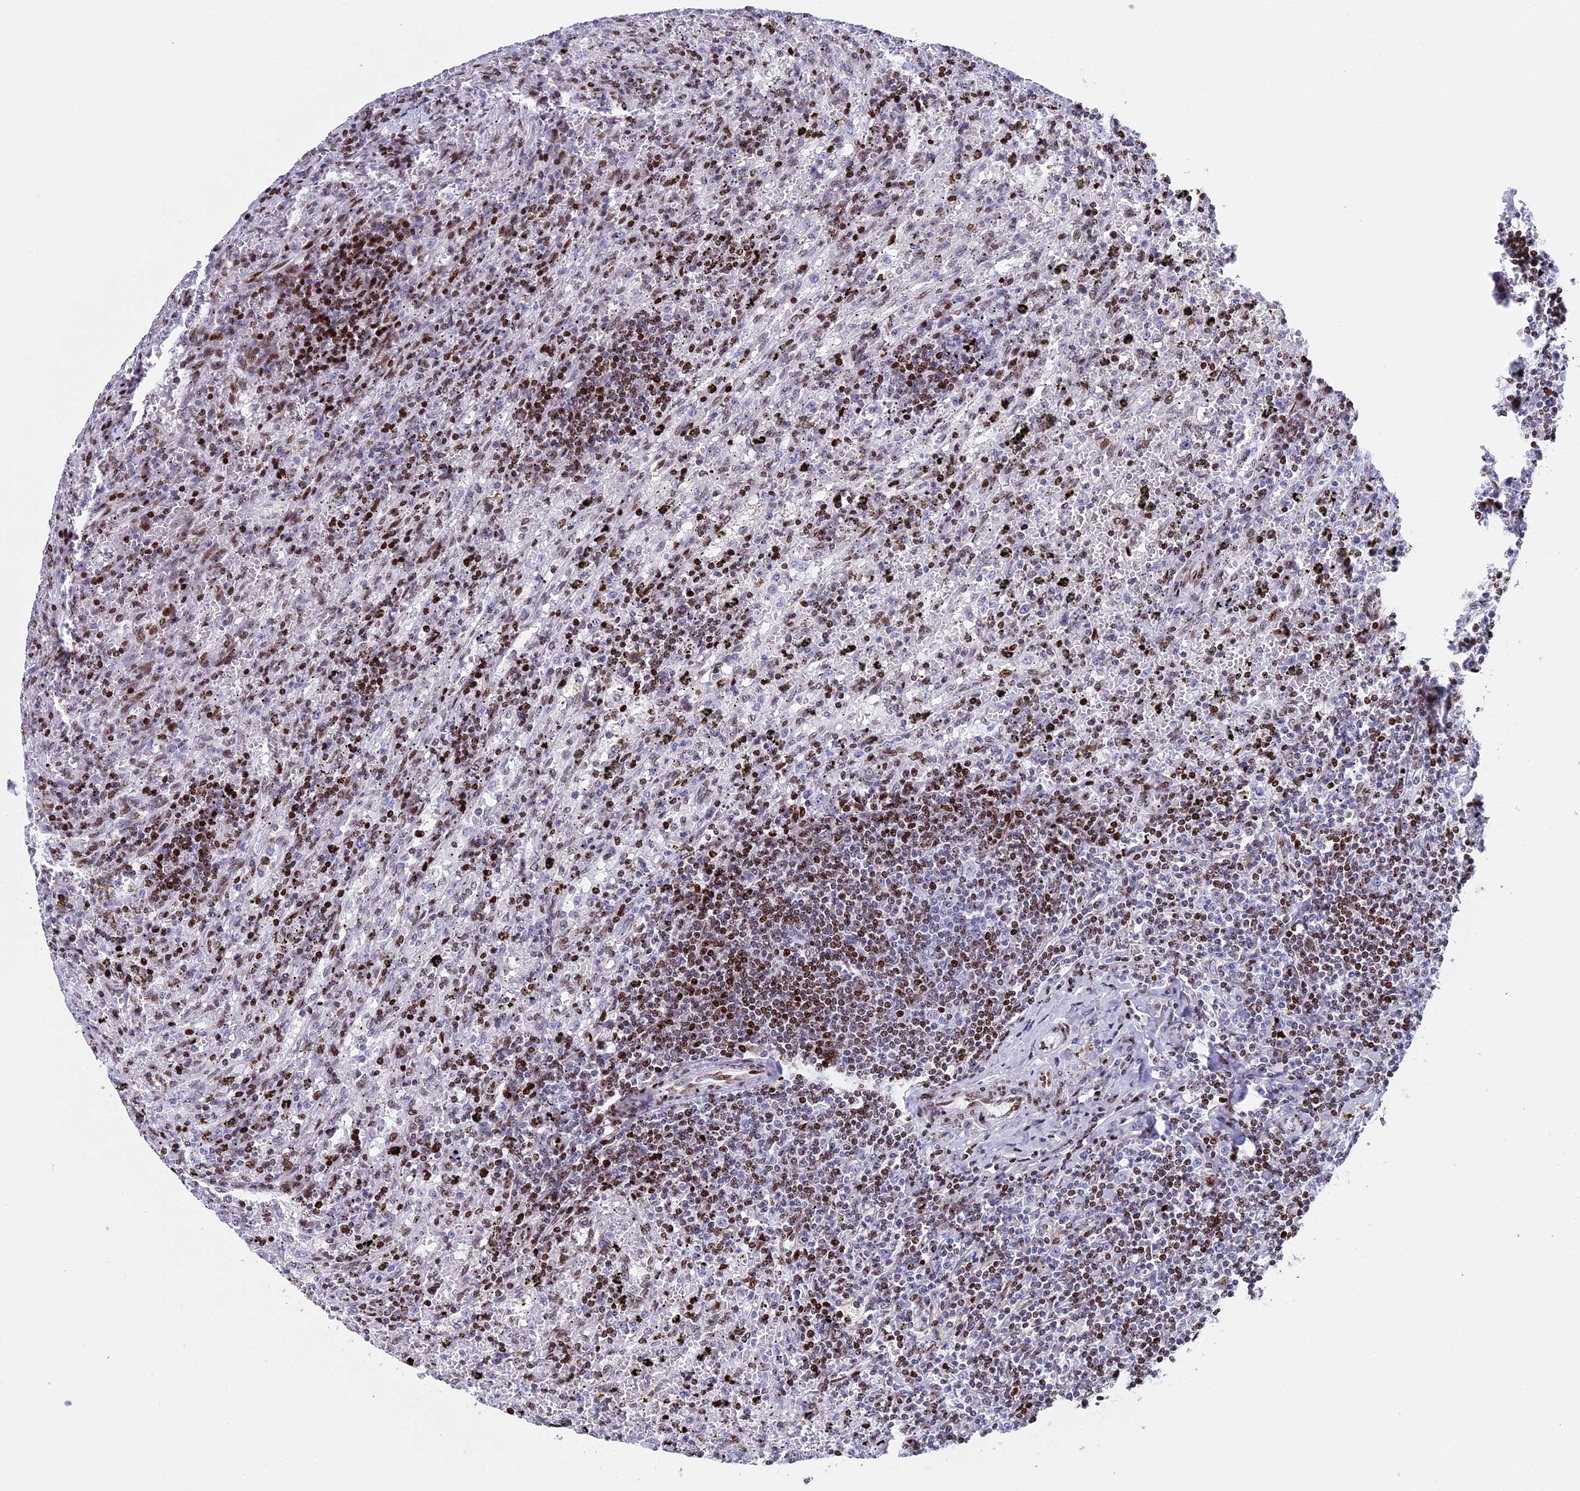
{"staining": {"intensity": "moderate", "quantity": "25%-75%", "location": "nuclear"}, "tissue": "lymphoma", "cell_type": "Tumor cells", "image_type": "cancer", "snomed": [{"axis": "morphology", "description": "Malignant lymphoma, non-Hodgkin's type, Low grade"}, {"axis": "topography", "description": "Spleen"}], "caption": "Human lymphoma stained with a protein marker displays moderate staining in tumor cells.", "gene": "BTBD3", "patient": {"sex": "male", "age": 76}}